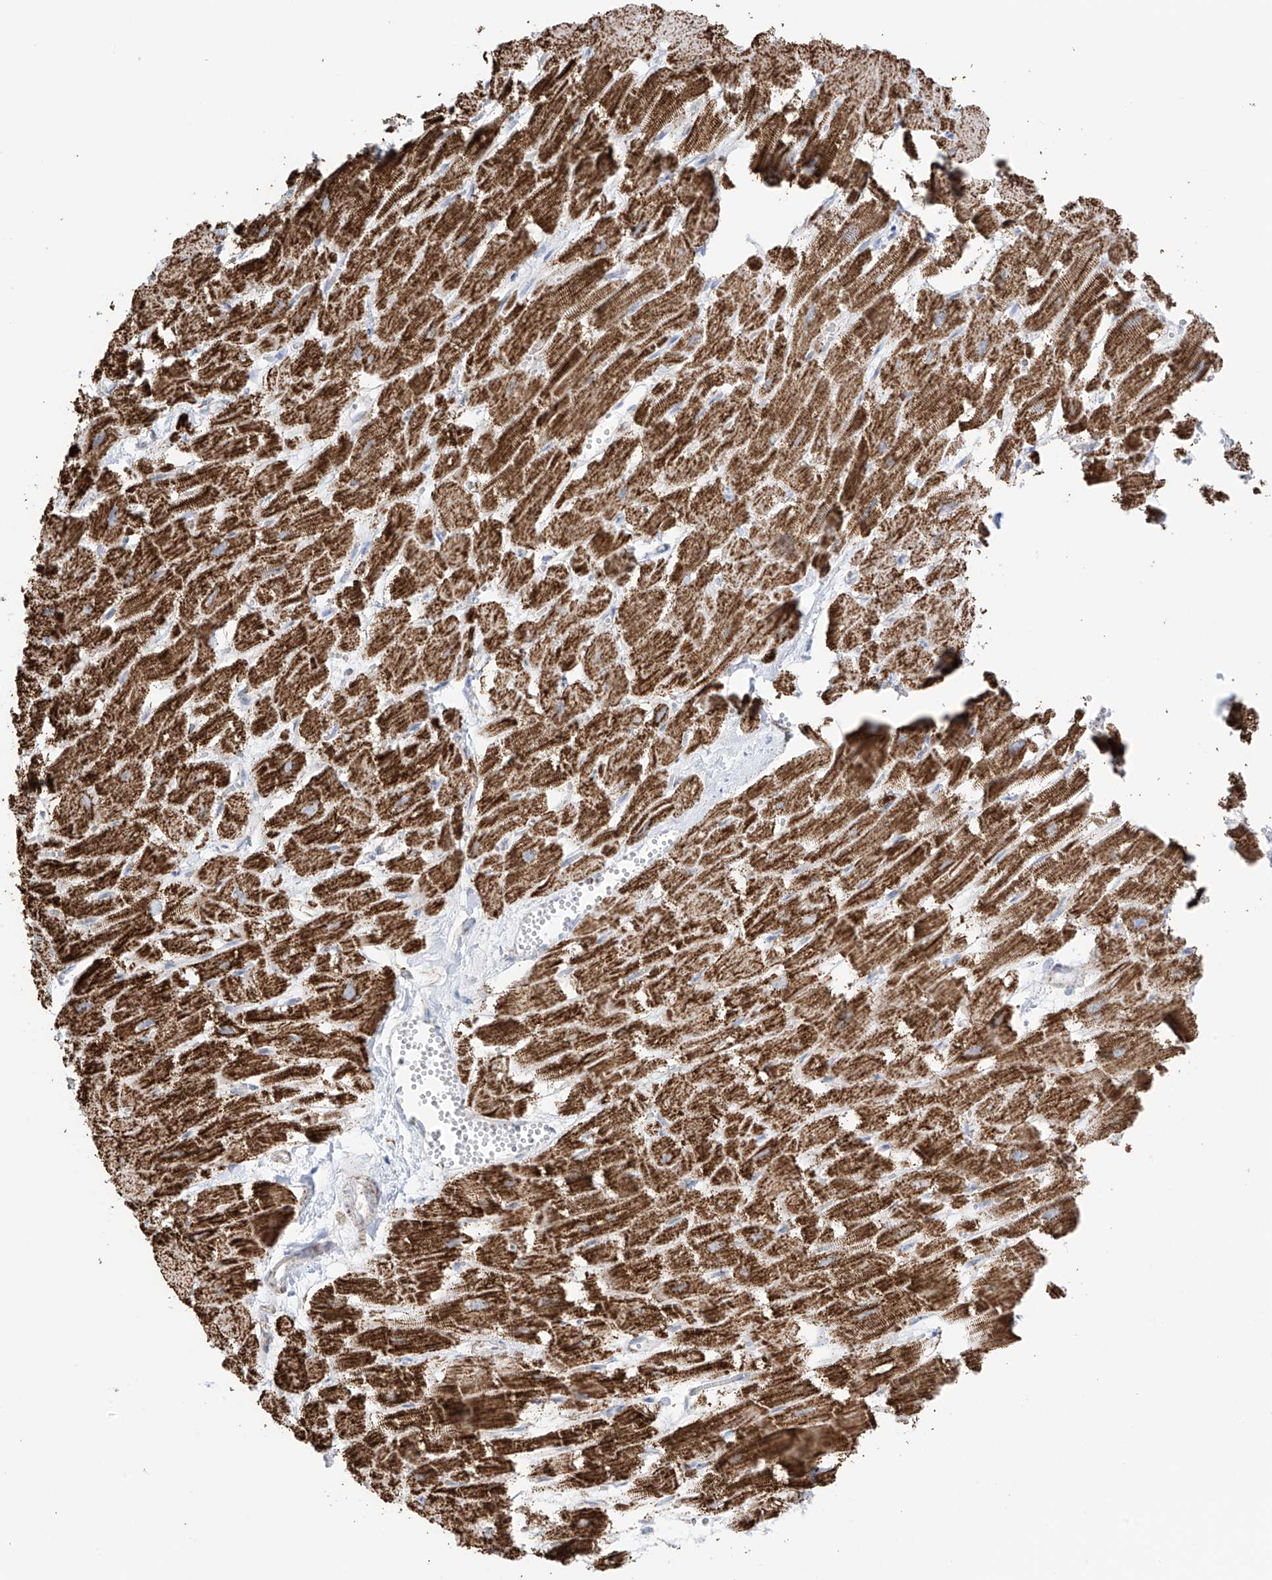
{"staining": {"intensity": "strong", "quantity": ">75%", "location": "cytoplasmic/membranous"}, "tissue": "heart muscle", "cell_type": "Cardiomyocytes", "image_type": "normal", "snomed": [{"axis": "morphology", "description": "Normal tissue, NOS"}, {"axis": "topography", "description": "Heart"}], "caption": "IHC of benign human heart muscle displays high levels of strong cytoplasmic/membranous expression in approximately >75% of cardiomyocytes.", "gene": "XKR3", "patient": {"sex": "male", "age": 54}}